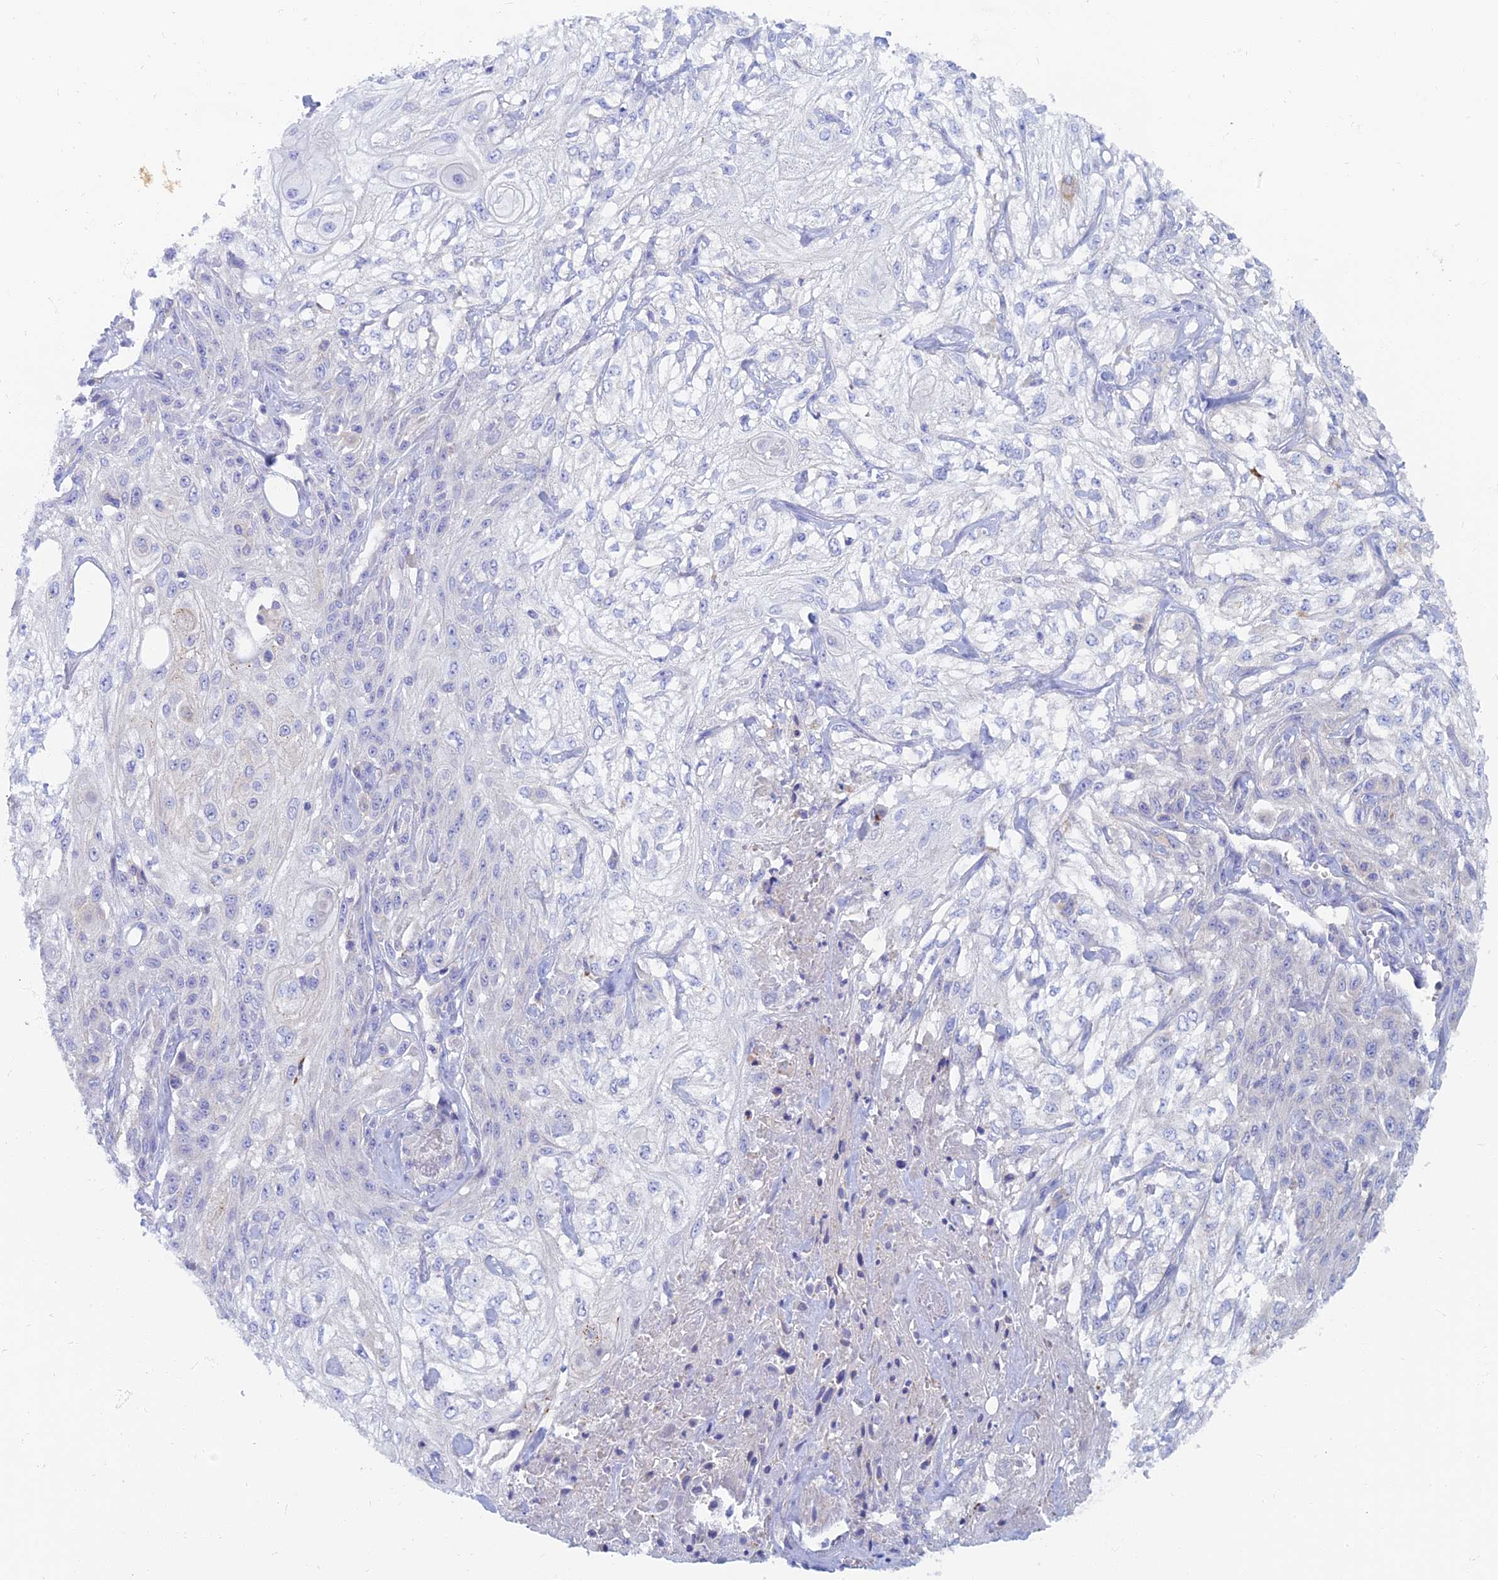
{"staining": {"intensity": "negative", "quantity": "none", "location": "none"}, "tissue": "skin cancer", "cell_type": "Tumor cells", "image_type": "cancer", "snomed": [{"axis": "morphology", "description": "Squamous cell carcinoma, NOS"}, {"axis": "morphology", "description": "Squamous cell carcinoma, metastatic, NOS"}, {"axis": "topography", "description": "Skin"}, {"axis": "topography", "description": "Lymph node"}], "caption": "Histopathology image shows no protein positivity in tumor cells of skin cancer (metastatic squamous cell carcinoma) tissue.", "gene": "TMEM44", "patient": {"sex": "male", "age": 75}}